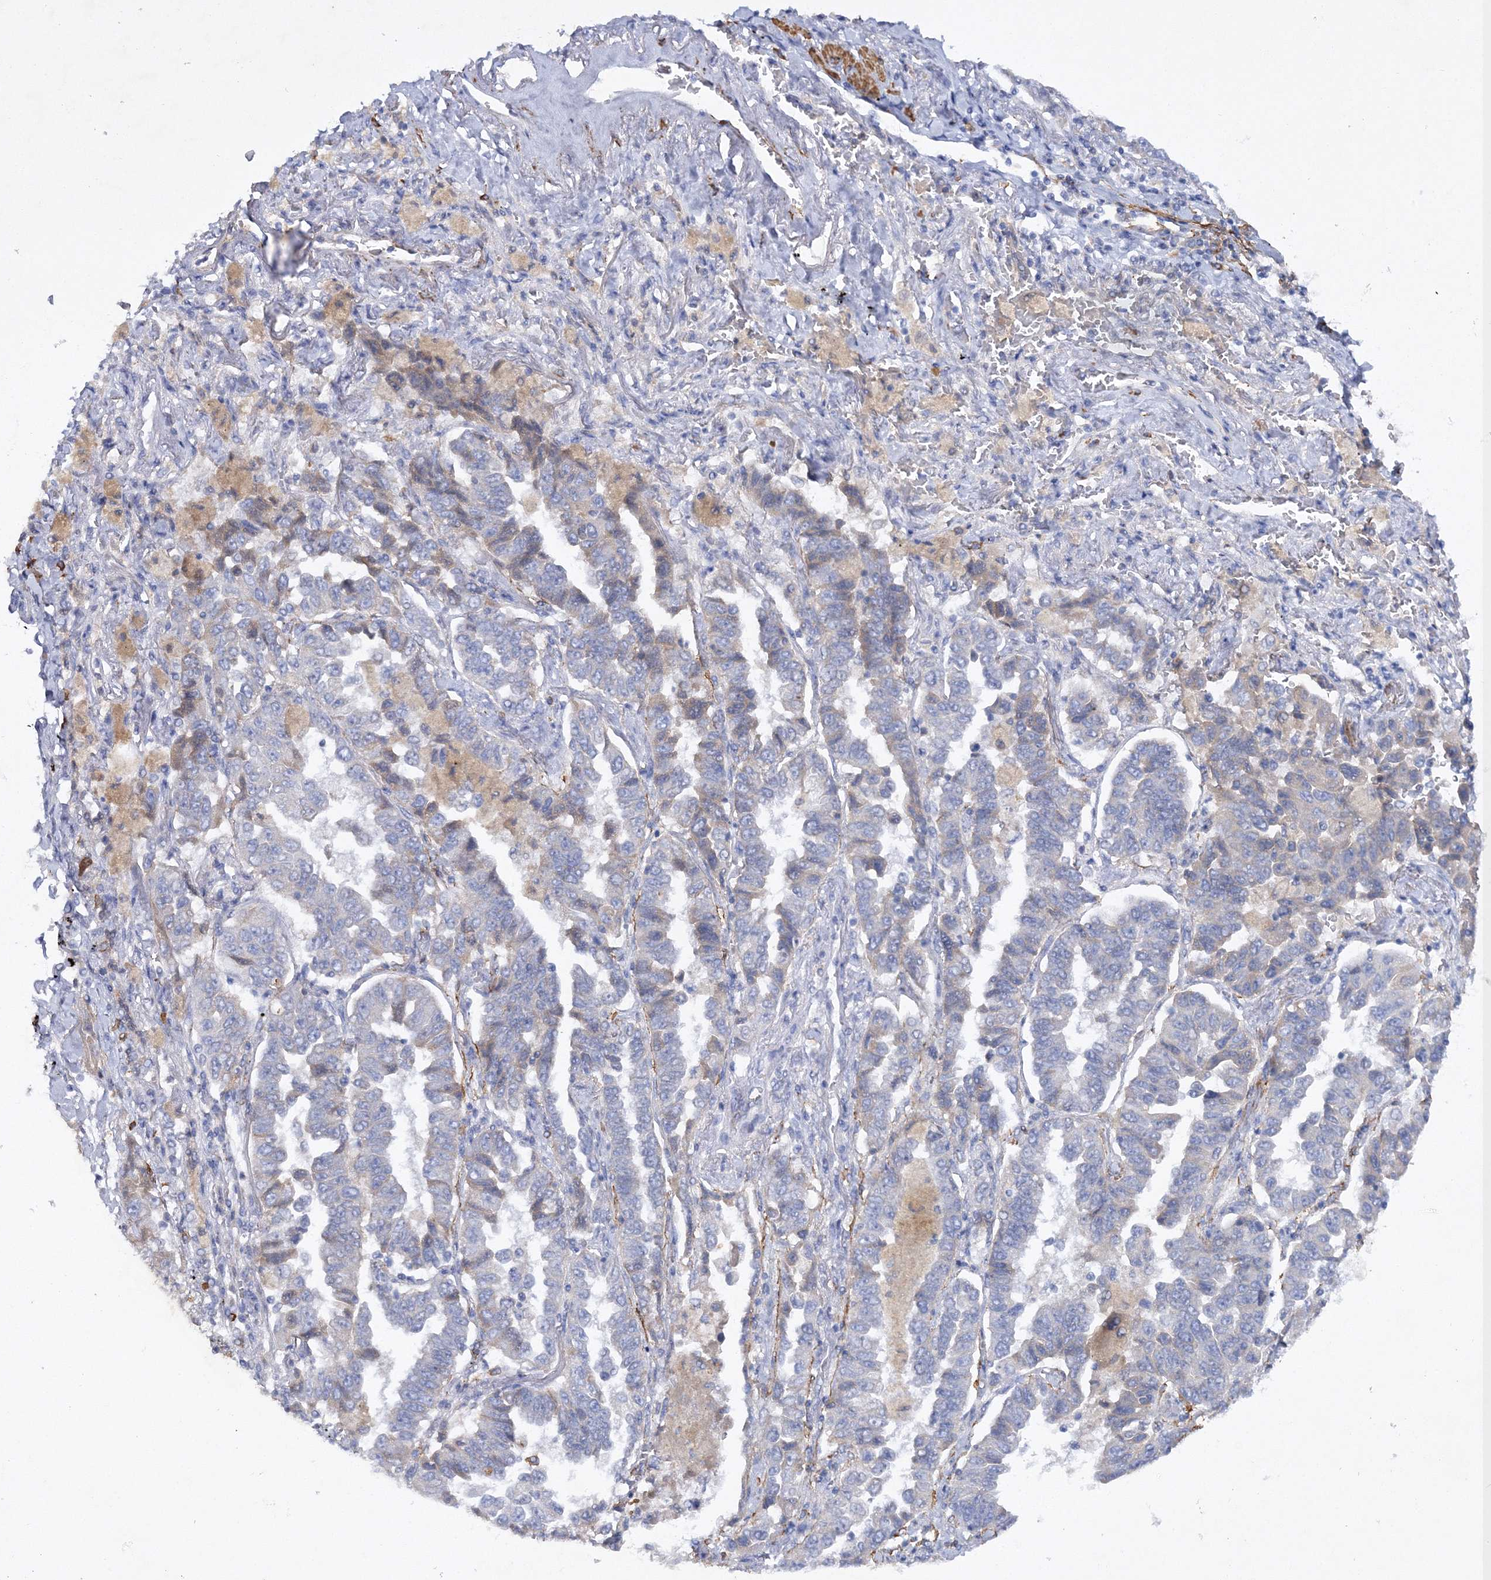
{"staining": {"intensity": "negative", "quantity": "none", "location": "none"}, "tissue": "lung cancer", "cell_type": "Tumor cells", "image_type": "cancer", "snomed": [{"axis": "morphology", "description": "Adenocarcinoma, NOS"}, {"axis": "topography", "description": "Lung"}], "caption": "Immunohistochemistry micrograph of neoplastic tissue: human adenocarcinoma (lung) stained with DAB (3,3'-diaminobenzidine) demonstrates no significant protein expression in tumor cells.", "gene": "RTN2", "patient": {"sex": "female", "age": 51}}